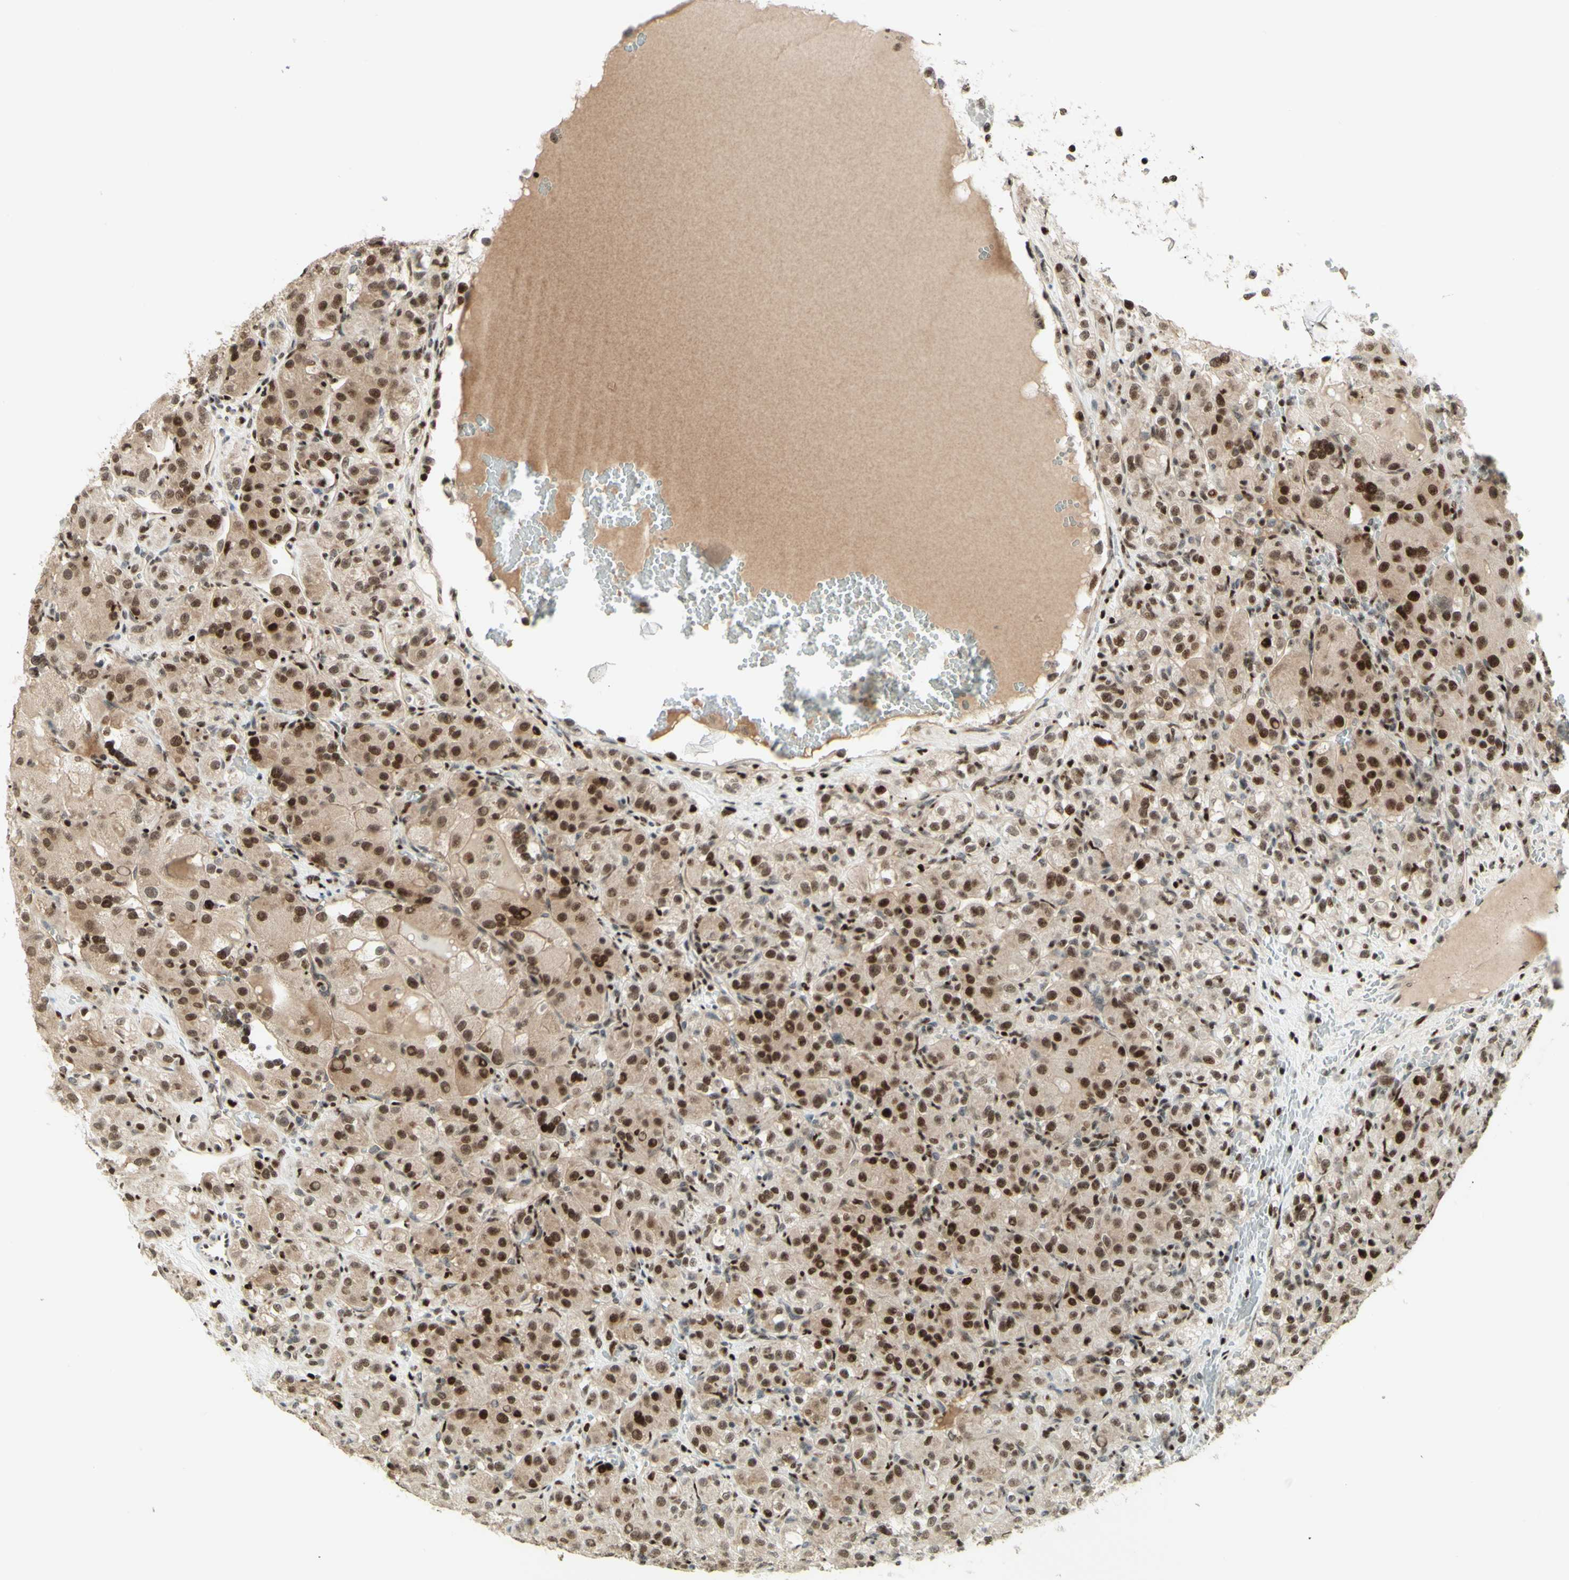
{"staining": {"intensity": "strong", "quantity": "25%-75%", "location": "cytoplasmic/membranous,nuclear"}, "tissue": "renal cancer", "cell_type": "Tumor cells", "image_type": "cancer", "snomed": [{"axis": "morphology", "description": "Adenocarcinoma, NOS"}, {"axis": "topography", "description": "Kidney"}], "caption": "Renal cancer (adenocarcinoma) stained with a brown dye exhibits strong cytoplasmic/membranous and nuclear positive staining in about 25%-75% of tumor cells.", "gene": "CDKL5", "patient": {"sex": "male", "age": 61}}